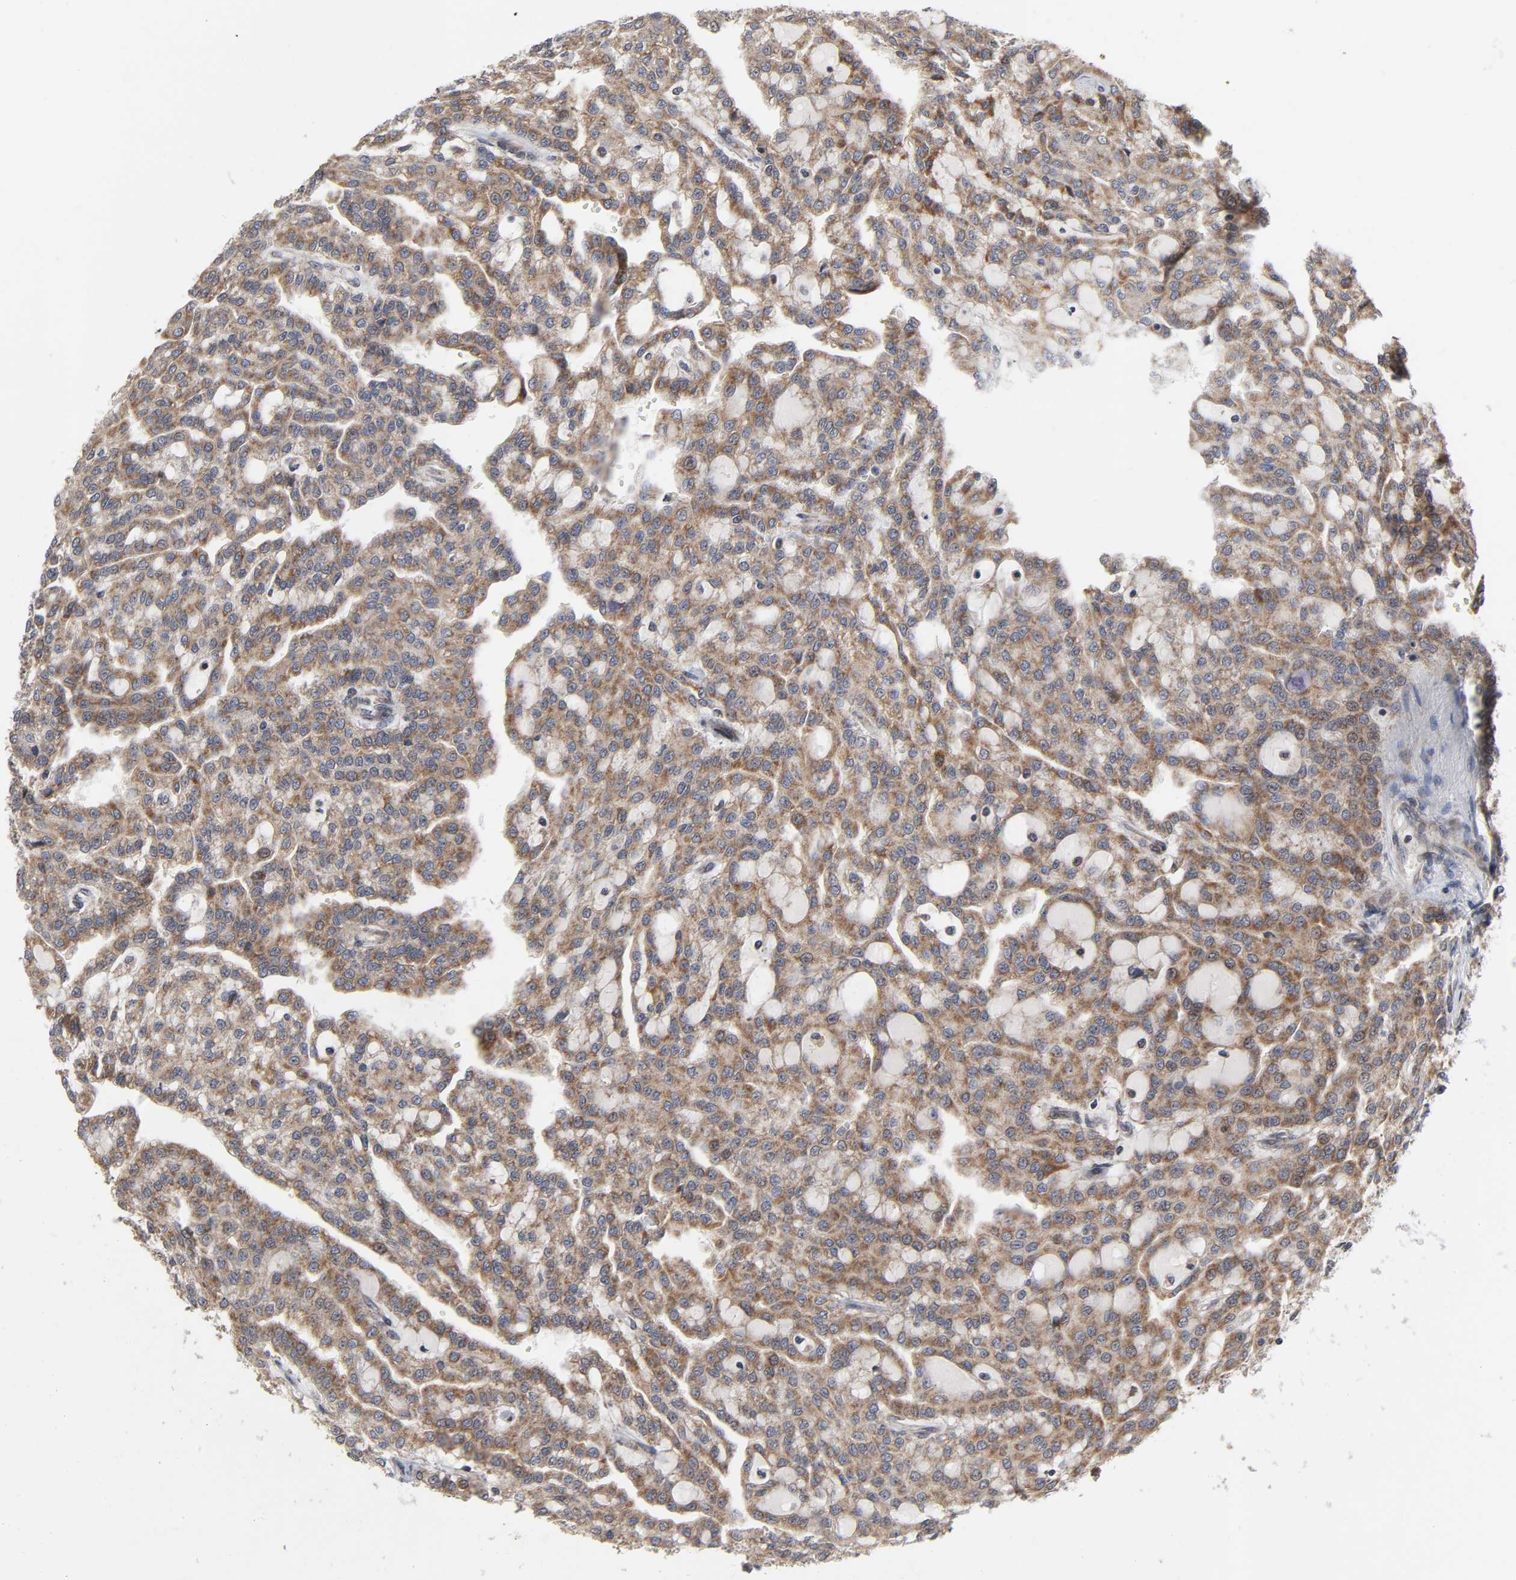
{"staining": {"intensity": "moderate", "quantity": ">75%", "location": "cytoplasmic/membranous"}, "tissue": "renal cancer", "cell_type": "Tumor cells", "image_type": "cancer", "snomed": [{"axis": "morphology", "description": "Adenocarcinoma, NOS"}, {"axis": "topography", "description": "Kidney"}], "caption": "Protein staining of adenocarcinoma (renal) tissue shows moderate cytoplasmic/membranous positivity in about >75% of tumor cells. (Brightfield microscopy of DAB IHC at high magnification).", "gene": "SLC30A9", "patient": {"sex": "male", "age": 63}}